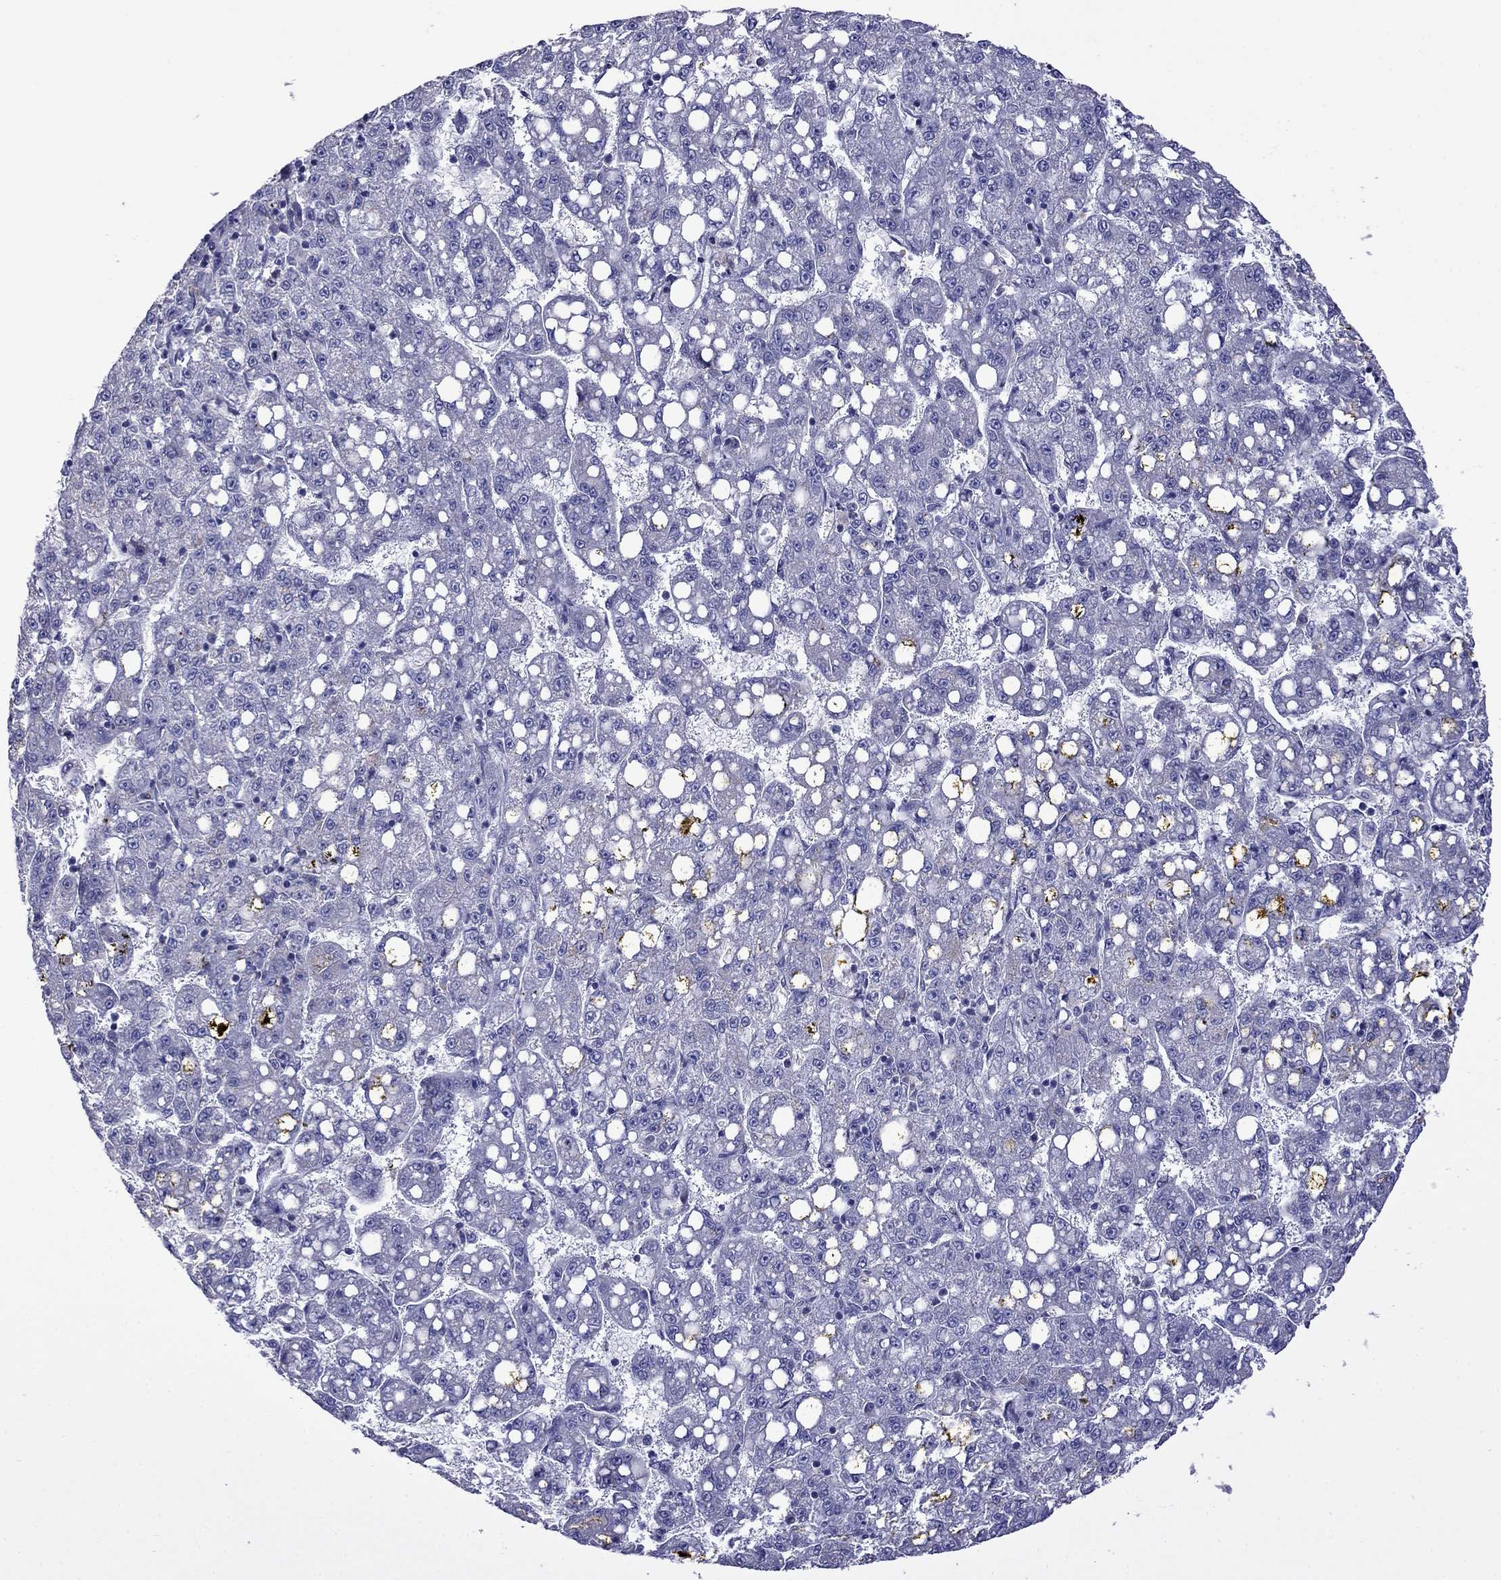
{"staining": {"intensity": "negative", "quantity": "none", "location": "none"}, "tissue": "liver cancer", "cell_type": "Tumor cells", "image_type": "cancer", "snomed": [{"axis": "morphology", "description": "Carcinoma, Hepatocellular, NOS"}, {"axis": "topography", "description": "Liver"}], "caption": "Histopathology image shows no protein staining in tumor cells of hepatocellular carcinoma (liver) tissue. The staining was performed using DAB to visualize the protein expression in brown, while the nuclei were stained in blue with hematoxylin (Magnification: 20x).", "gene": "STAR", "patient": {"sex": "female", "age": 65}}